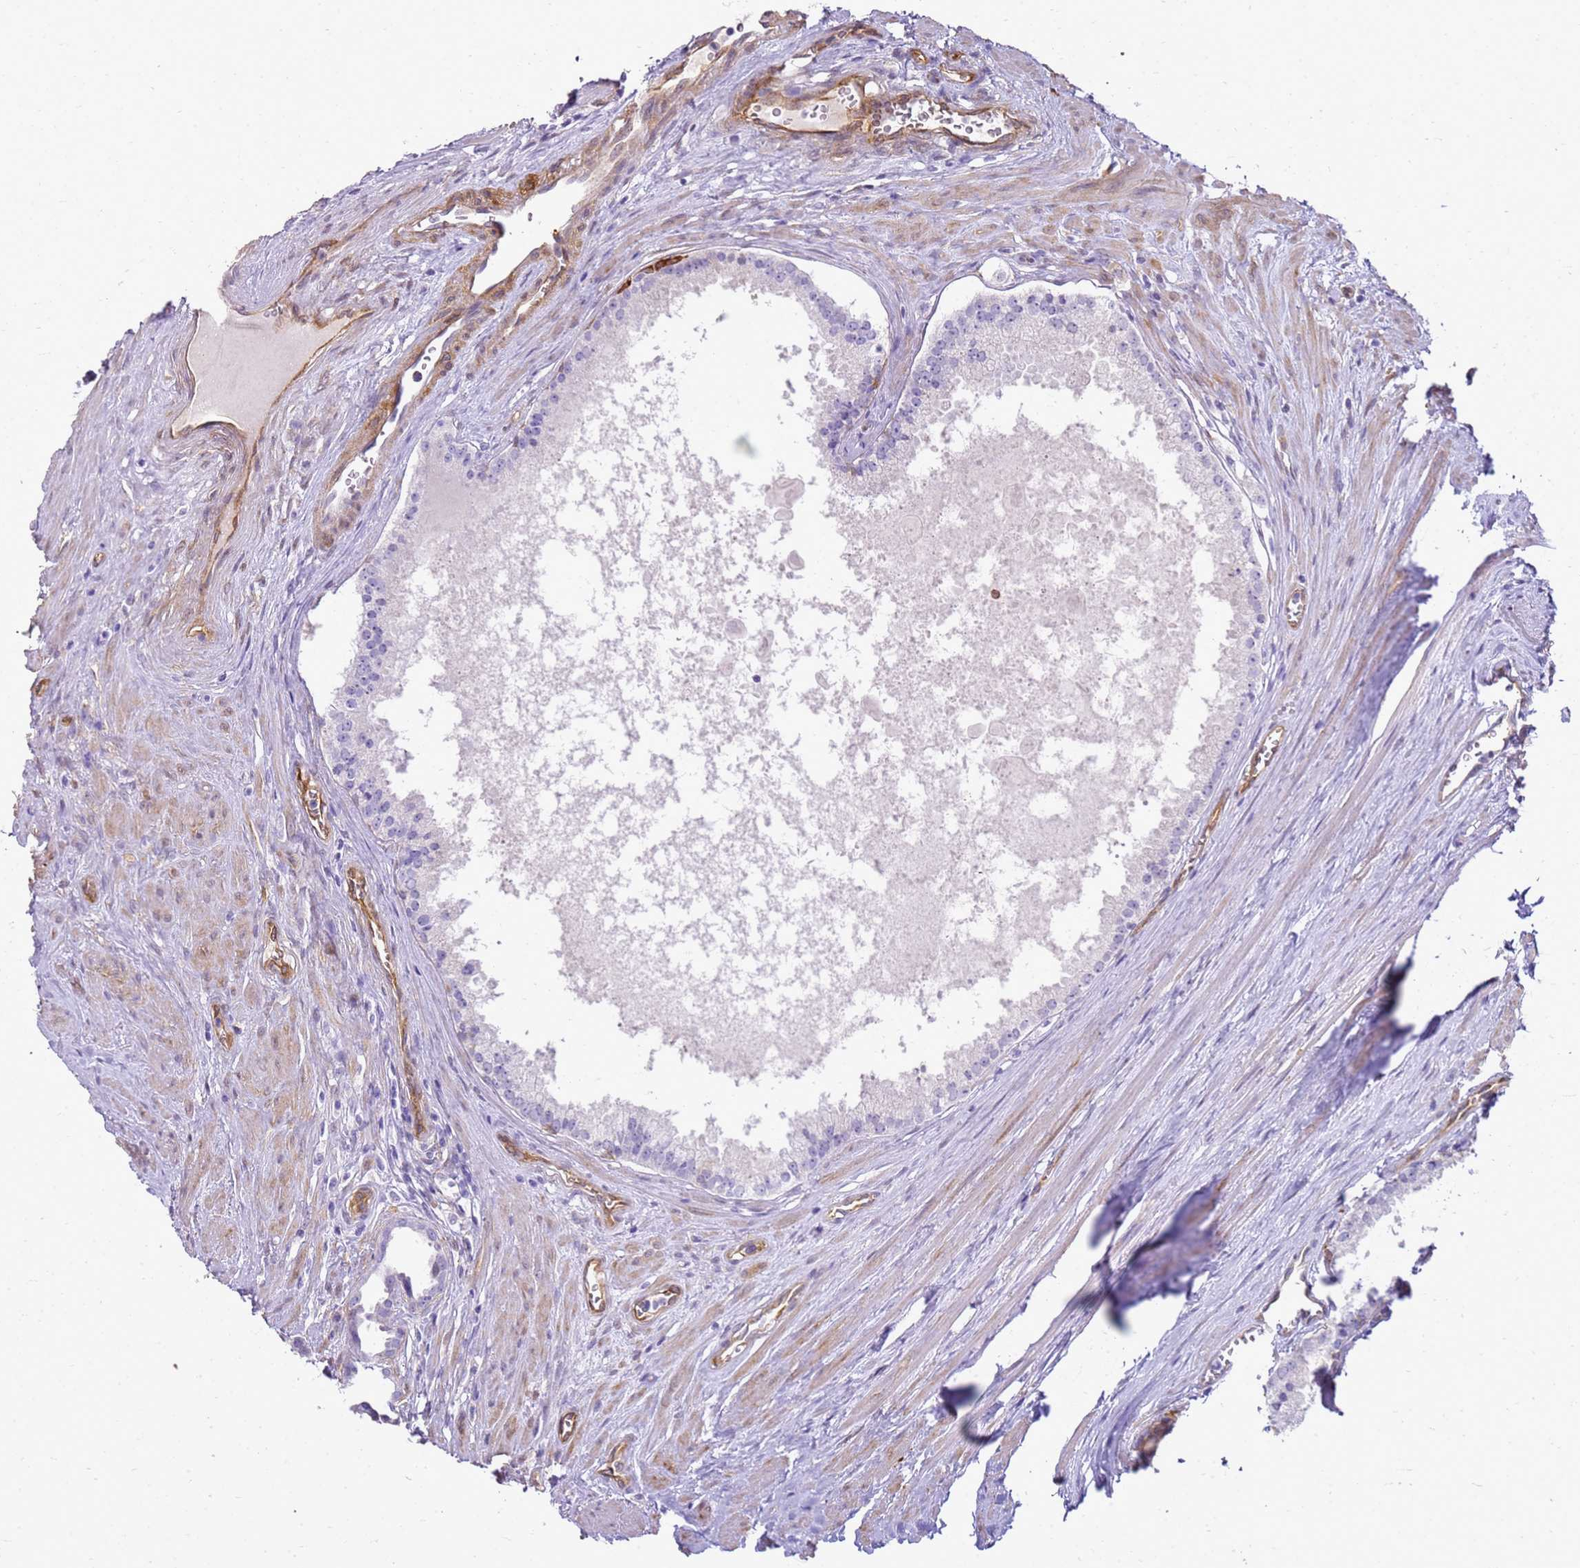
{"staining": {"intensity": "negative", "quantity": "none", "location": "none"}, "tissue": "prostate cancer", "cell_type": "Tumor cells", "image_type": "cancer", "snomed": [{"axis": "morphology", "description": "Adenocarcinoma, High grade"}, {"axis": "topography", "description": "Prostate"}], "caption": "The immunohistochemistry (IHC) photomicrograph has no significant positivity in tumor cells of high-grade adenocarcinoma (prostate) tissue.", "gene": "HSPB1", "patient": {"sex": "male", "age": 68}}